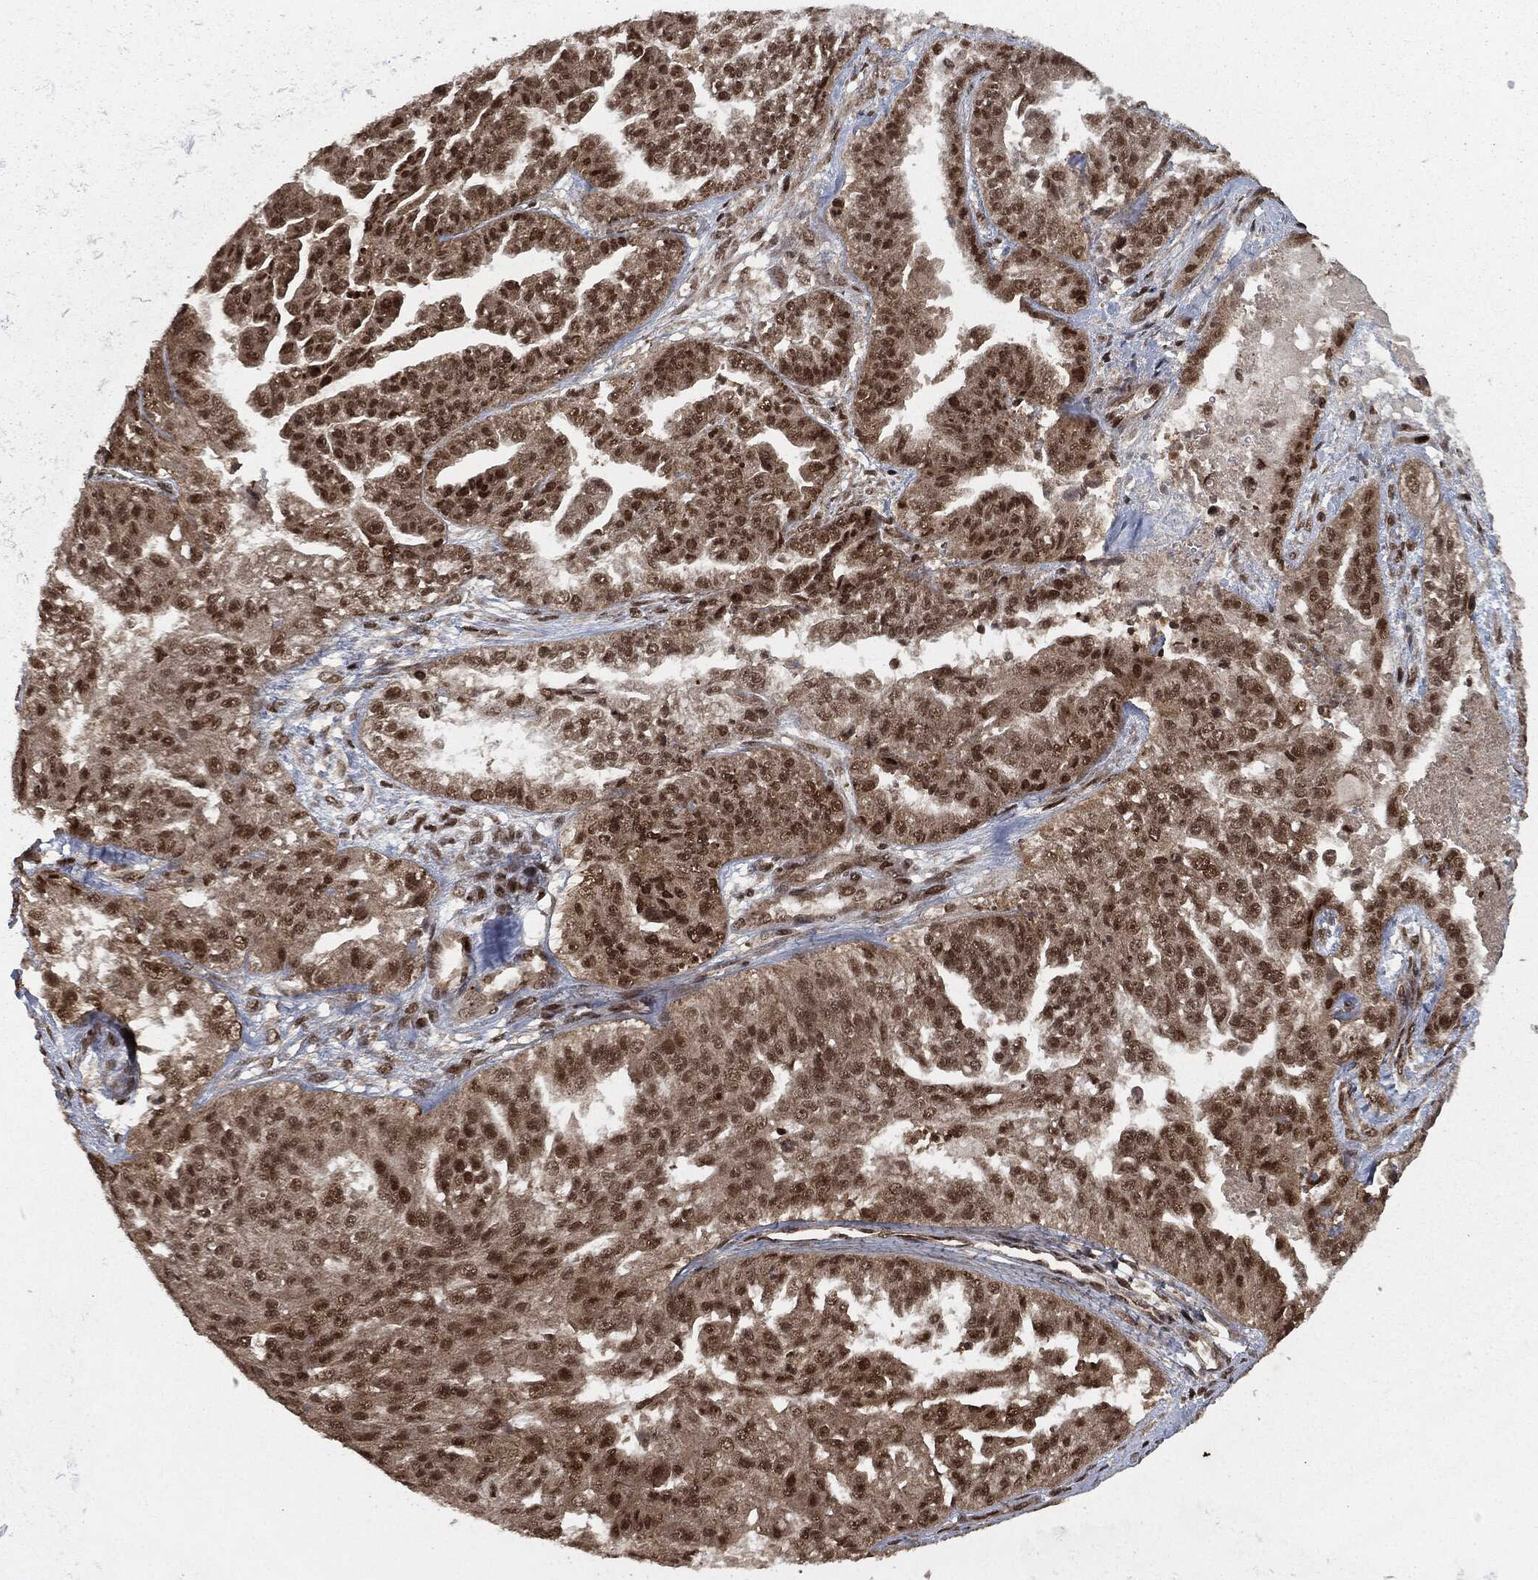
{"staining": {"intensity": "strong", "quantity": "25%-75%", "location": "nuclear"}, "tissue": "ovarian cancer", "cell_type": "Tumor cells", "image_type": "cancer", "snomed": [{"axis": "morphology", "description": "Cystadenocarcinoma, serous, NOS"}, {"axis": "topography", "description": "Ovary"}], "caption": "Immunohistochemistry (IHC) histopathology image of neoplastic tissue: human serous cystadenocarcinoma (ovarian) stained using immunohistochemistry shows high levels of strong protein expression localized specifically in the nuclear of tumor cells, appearing as a nuclear brown color.", "gene": "NGRN", "patient": {"sex": "female", "age": 58}}